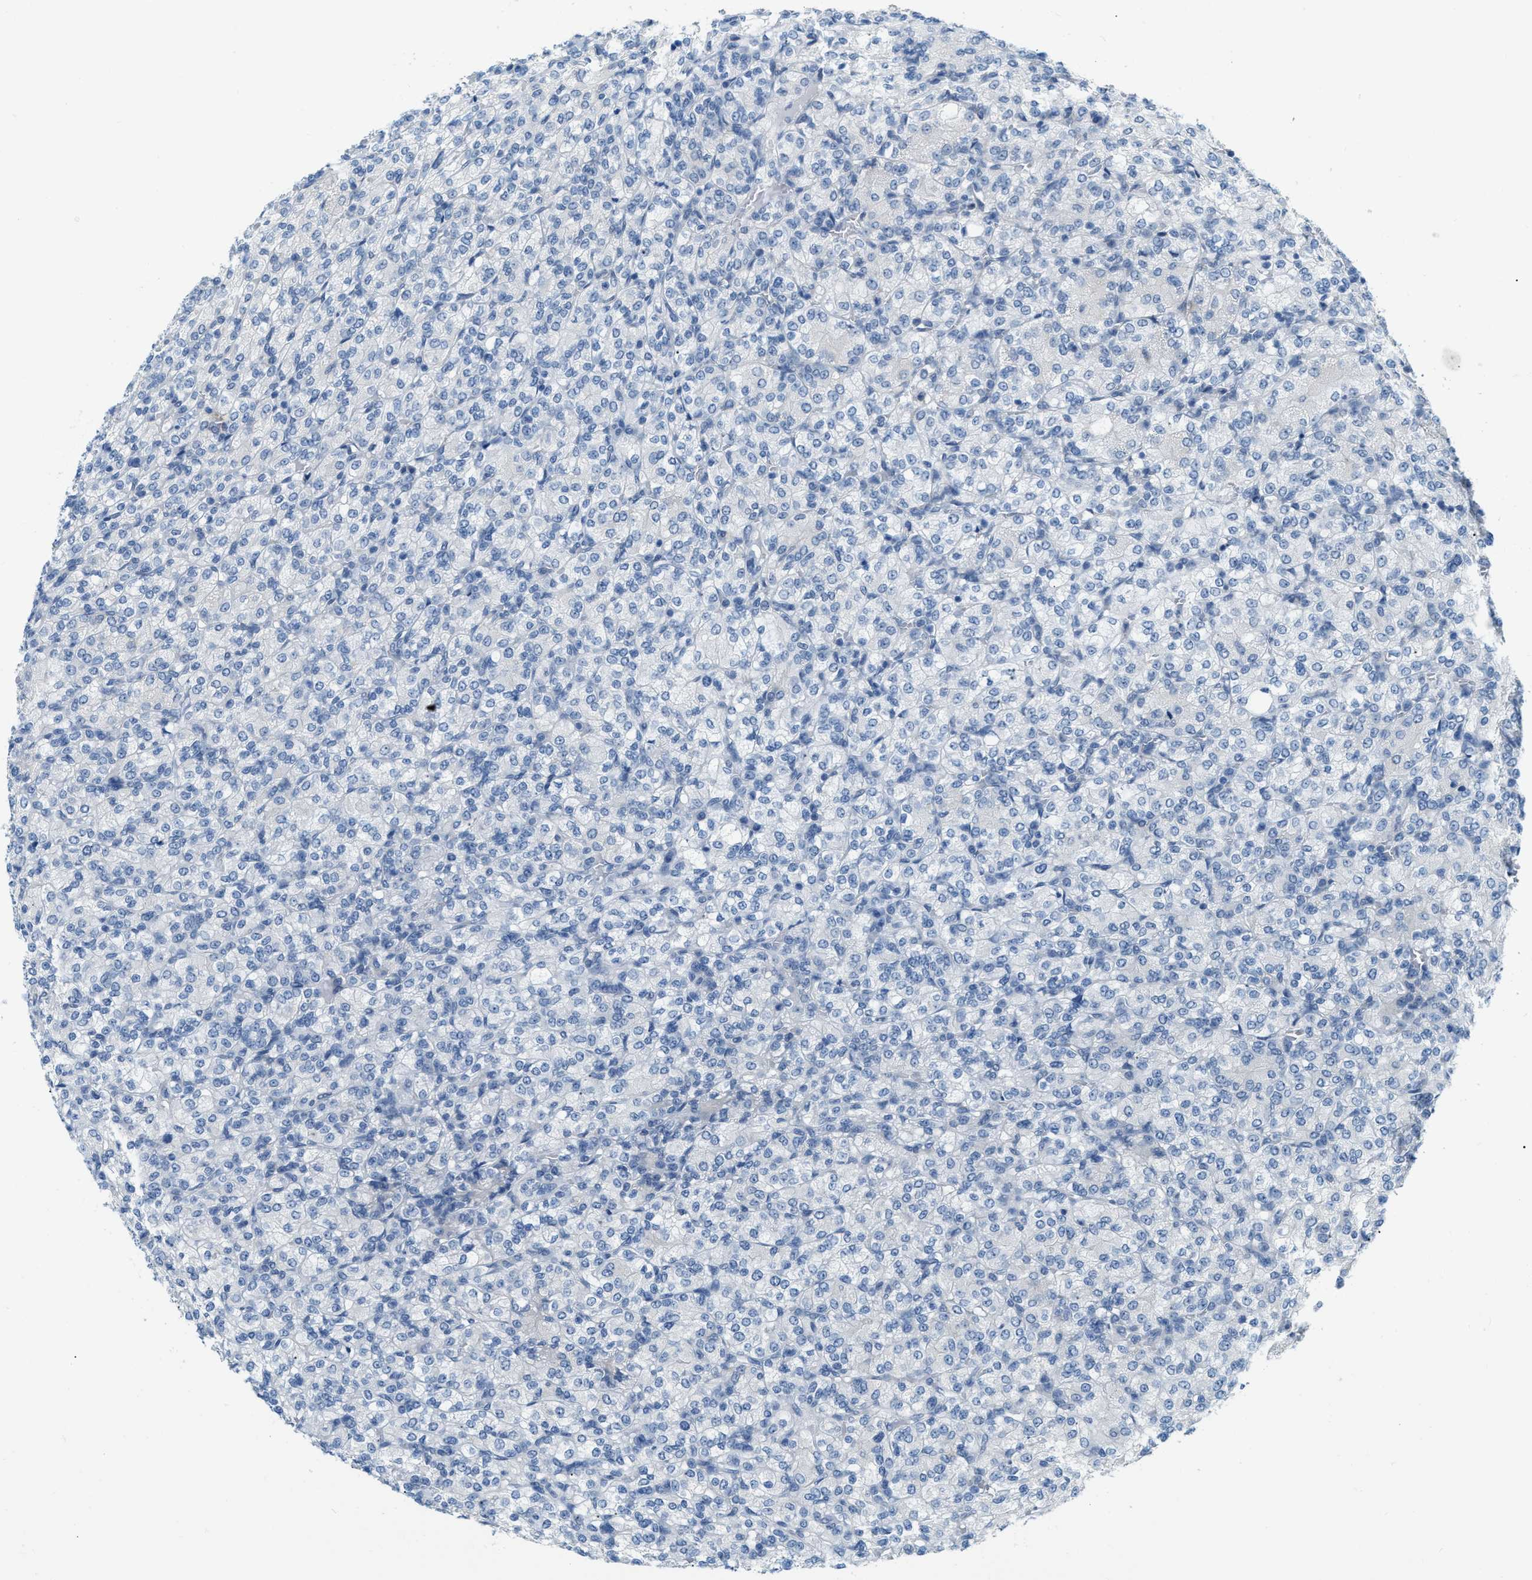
{"staining": {"intensity": "negative", "quantity": "none", "location": "none"}, "tissue": "renal cancer", "cell_type": "Tumor cells", "image_type": "cancer", "snomed": [{"axis": "morphology", "description": "Adenocarcinoma, NOS"}, {"axis": "topography", "description": "Kidney"}], "caption": "Immunohistochemistry photomicrograph of neoplastic tissue: human renal cancer stained with DAB reveals no significant protein staining in tumor cells. Brightfield microscopy of immunohistochemistry (IHC) stained with DAB (brown) and hematoxylin (blue), captured at high magnification.", "gene": "PHRF1", "patient": {"sex": "male", "age": 77}}